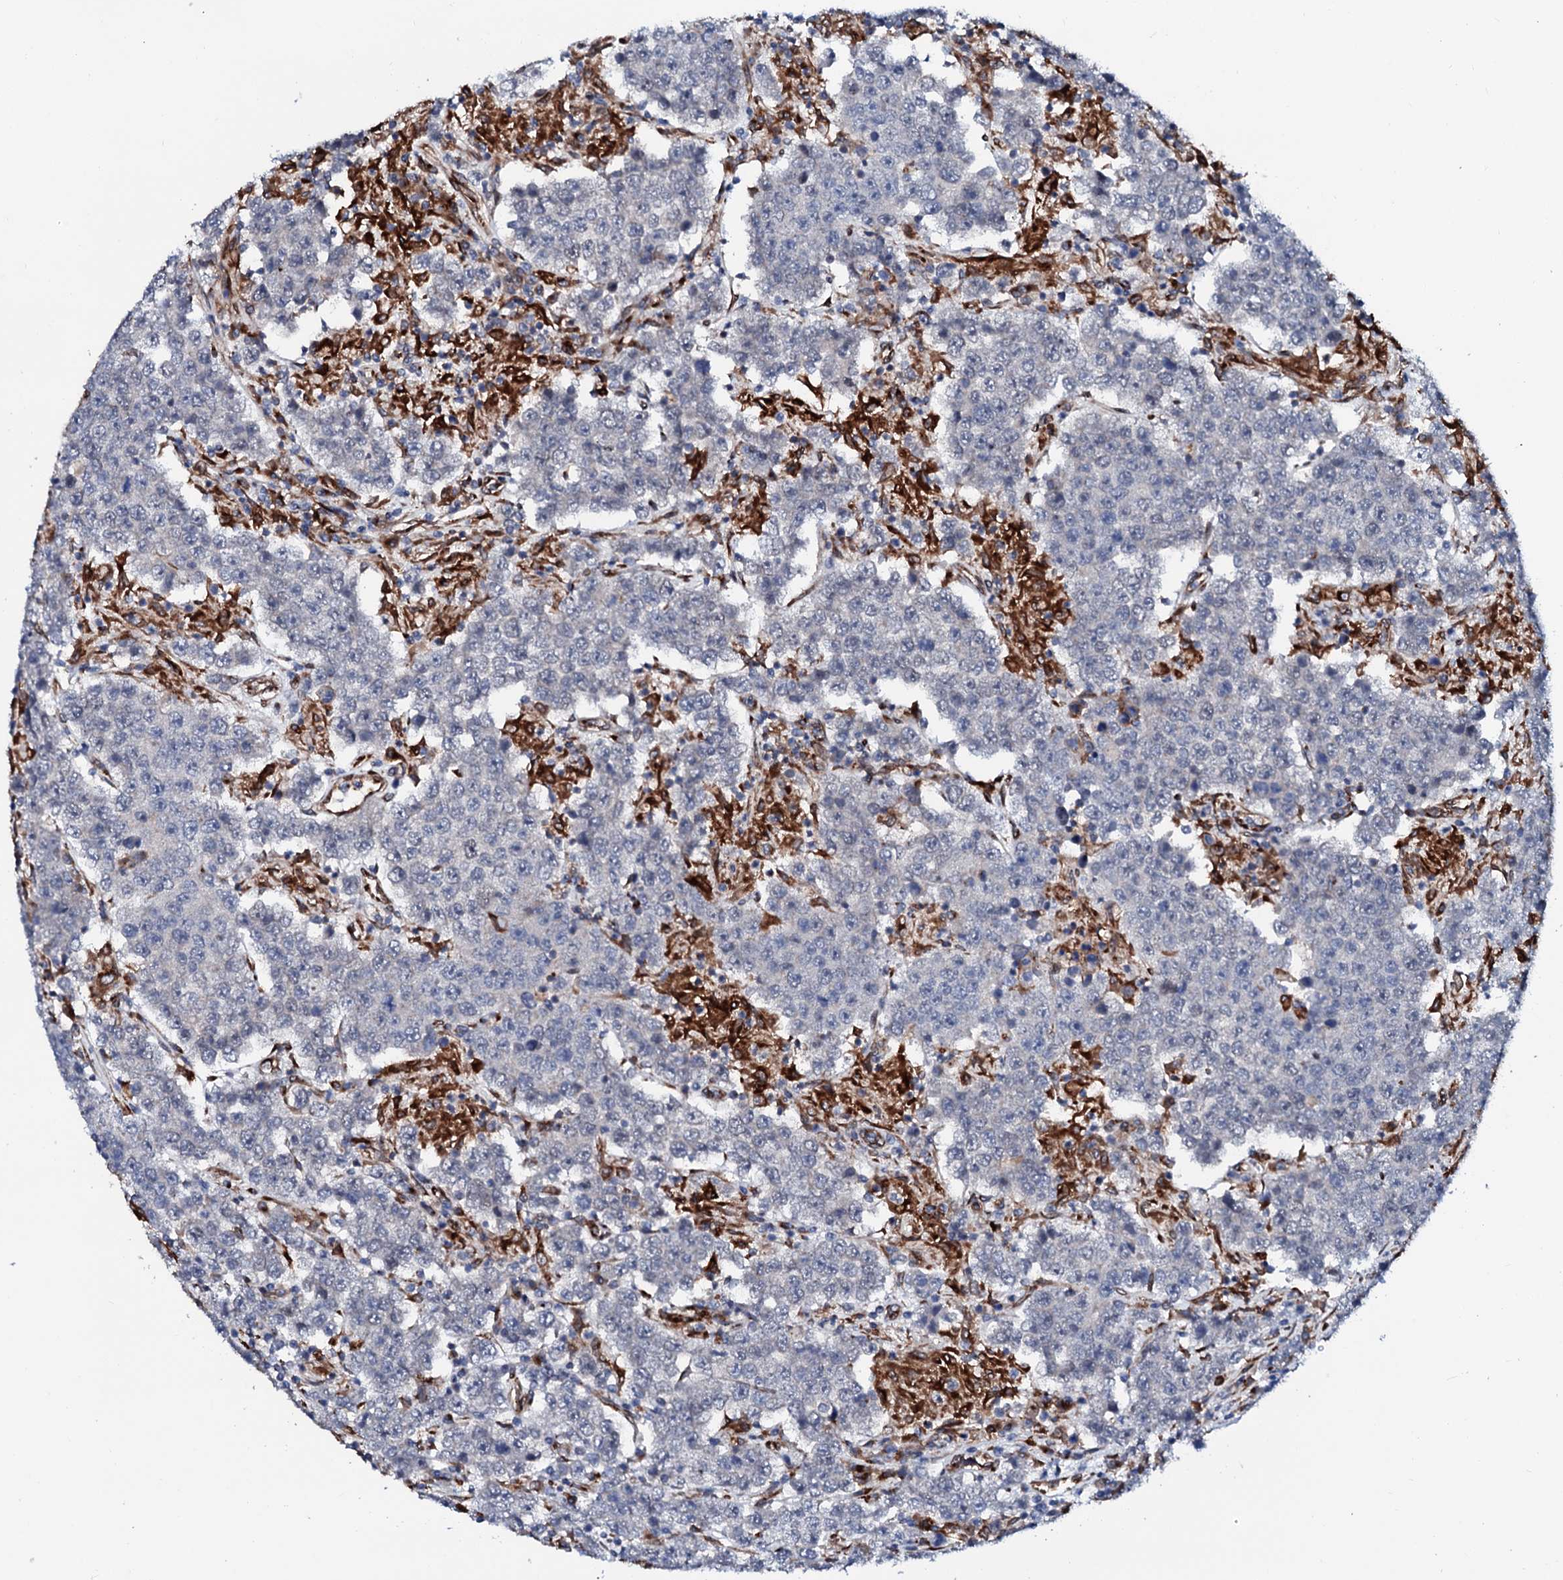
{"staining": {"intensity": "negative", "quantity": "none", "location": "none"}, "tissue": "testis cancer", "cell_type": "Tumor cells", "image_type": "cancer", "snomed": [{"axis": "morphology", "description": "Normal tissue, NOS"}, {"axis": "morphology", "description": "Urothelial carcinoma, High grade"}, {"axis": "morphology", "description": "Seminoma, NOS"}, {"axis": "morphology", "description": "Carcinoma, Embryonal, NOS"}, {"axis": "topography", "description": "Urinary bladder"}, {"axis": "topography", "description": "Testis"}], "caption": "A high-resolution image shows immunohistochemistry (IHC) staining of testis cancer (embryonal carcinoma), which displays no significant positivity in tumor cells.", "gene": "TMCO3", "patient": {"sex": "male", "age": 41}}